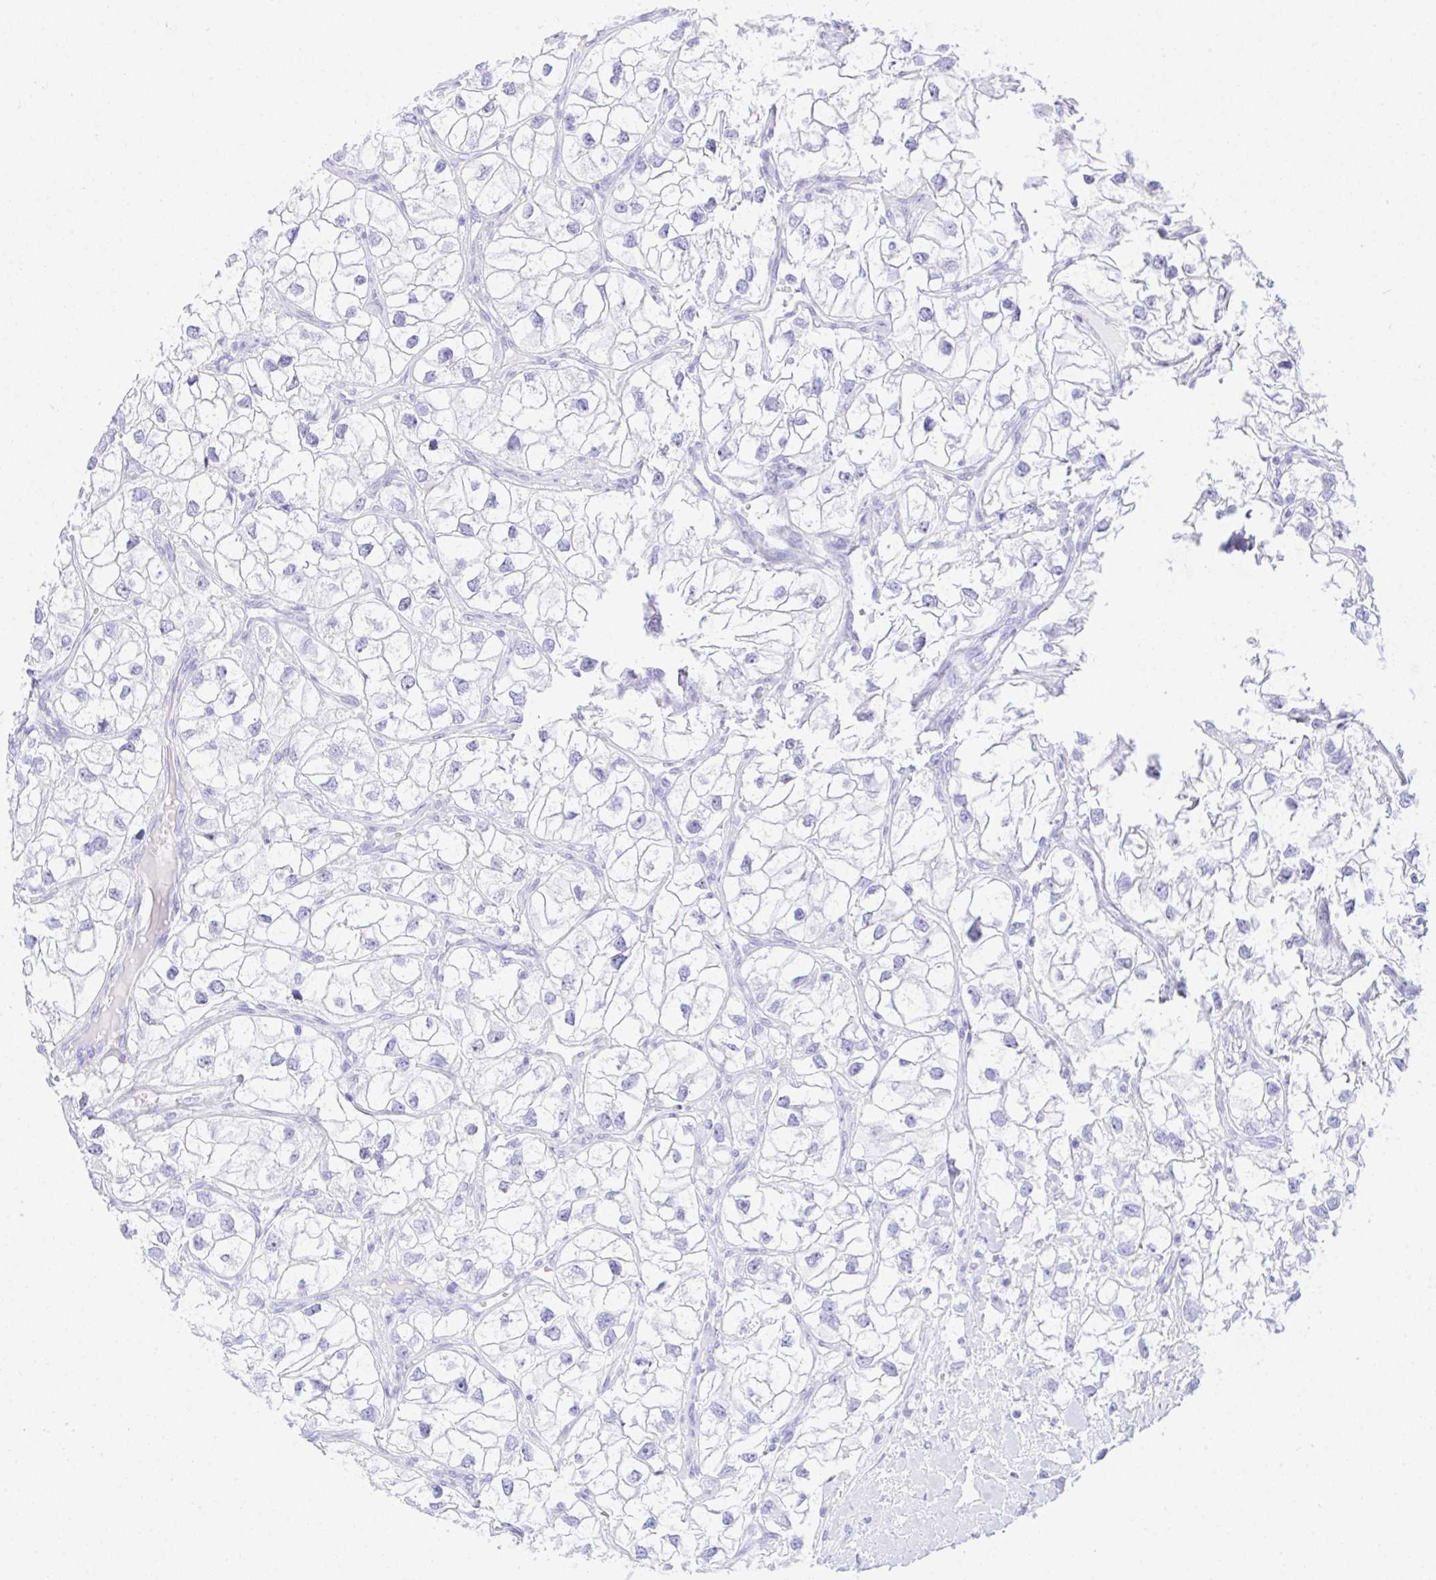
{"staining": {"intensity": "negative", "quantity": "none", "location": "none"}, "tissue": "renal cancer", "cell_type": "Tumor cells", "image_type": "cancer", "snomed": [{"axis": "morphology", "description": "Adenocarcinoma, NOS"}, {"axis": "topography", "description": "Kidney"}], "caption": "A photomicrograph of renal cancer stained for a protein shows no brown staining in tumor cells.", "gene": "SELENOV", "patient": {"sex": "male", "age": 59}}